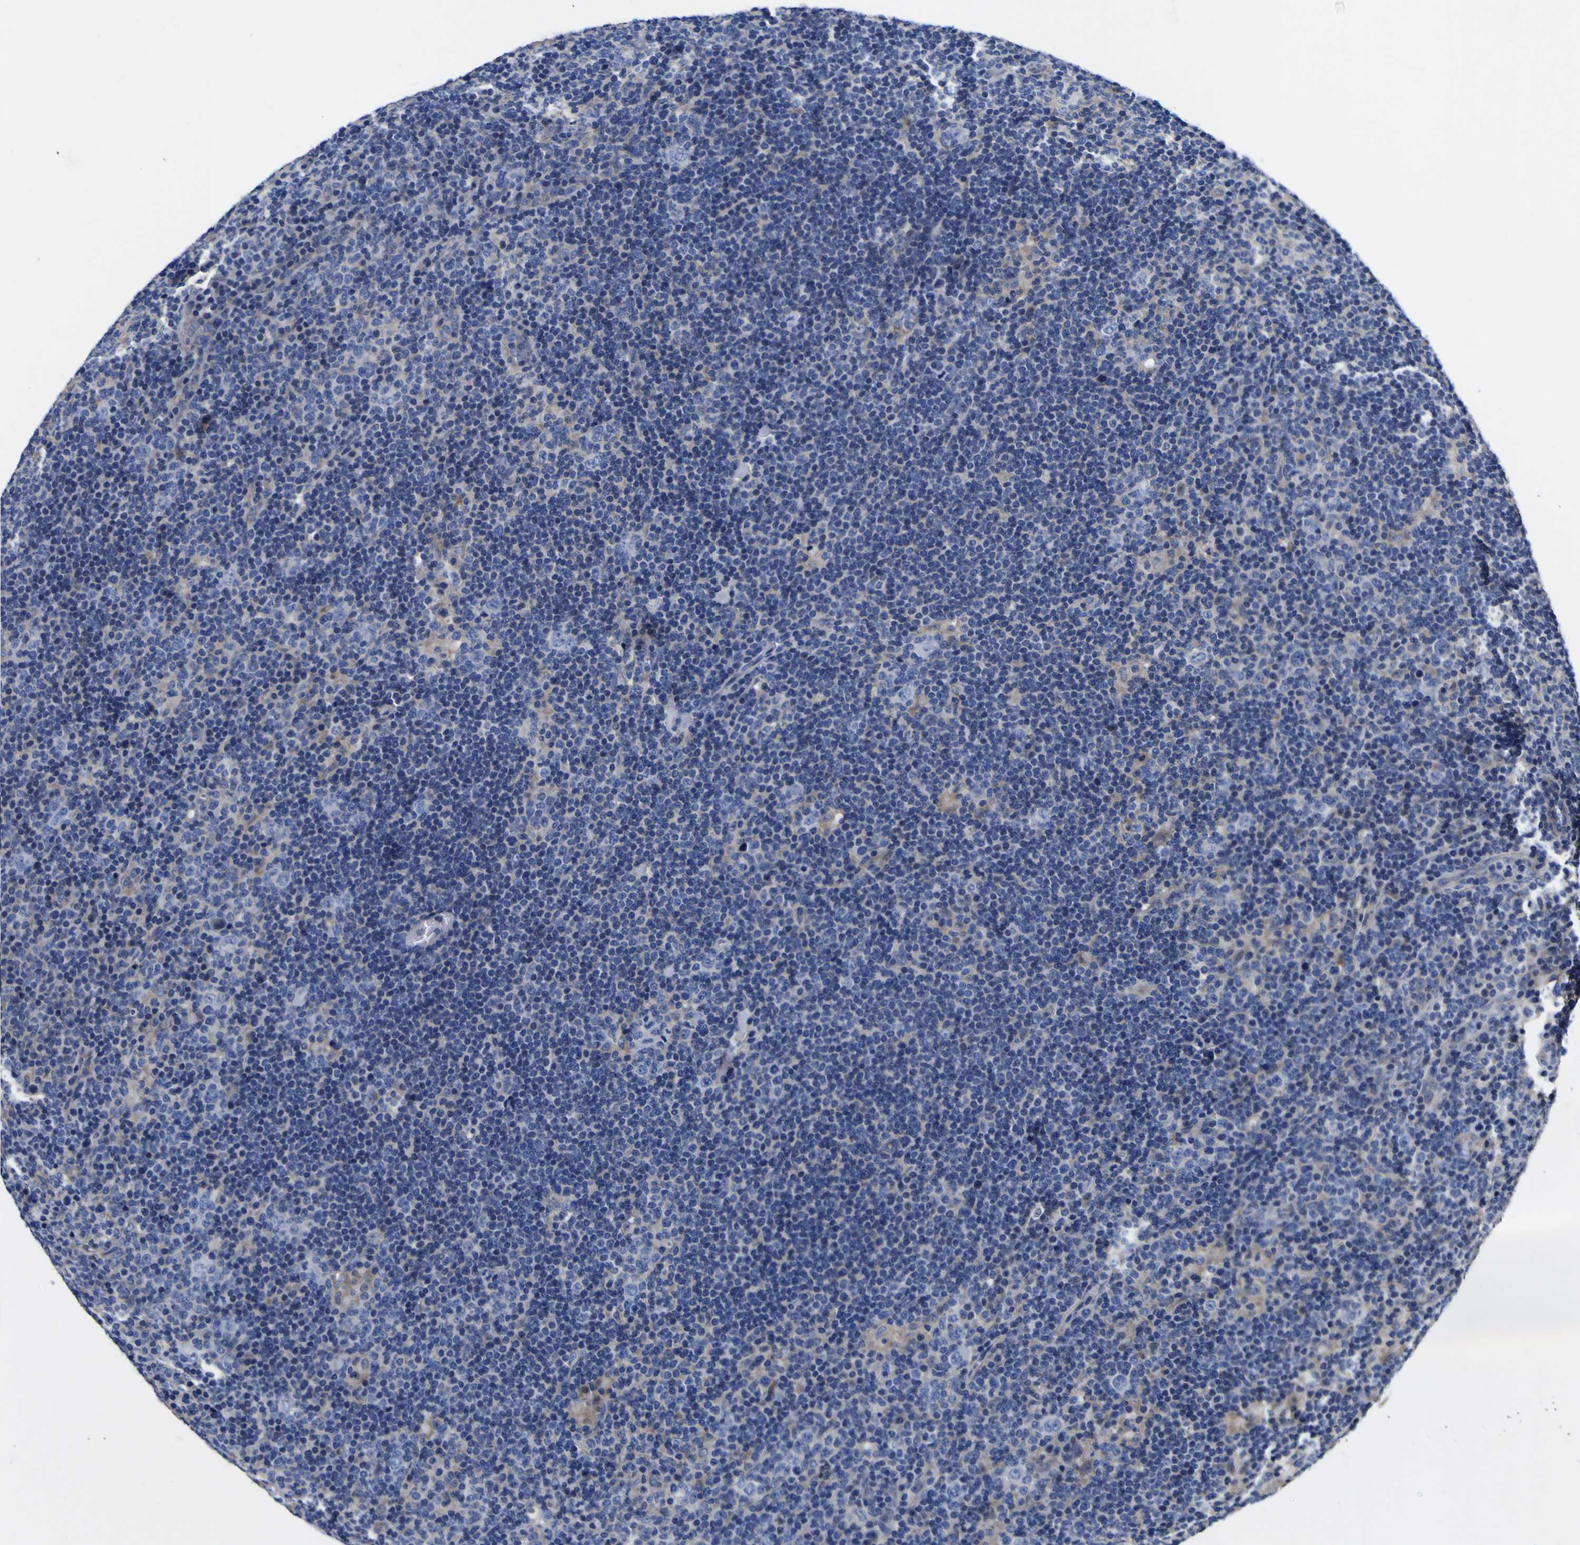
{"staining": {"intensity": "negative", "quantity": "none", "location": "none"}, "tissue": "lymphoma", "cell_type": "Tumor cells", "image_type": "cancer", "snomed": [{"axis": "morphology", "description": "Hodgkin's disease, NOS"}, {"axis": "topography", "description": "Lymph node"}], "caption": "This photomicrograph is of Hodgkin's disease stained with IHC to label a protein in brown with the nuclei are counter-stained blue. There is no staining in tumor cells.", "gene": "VASN", "patient": {"sex": "female", "age": 57}}